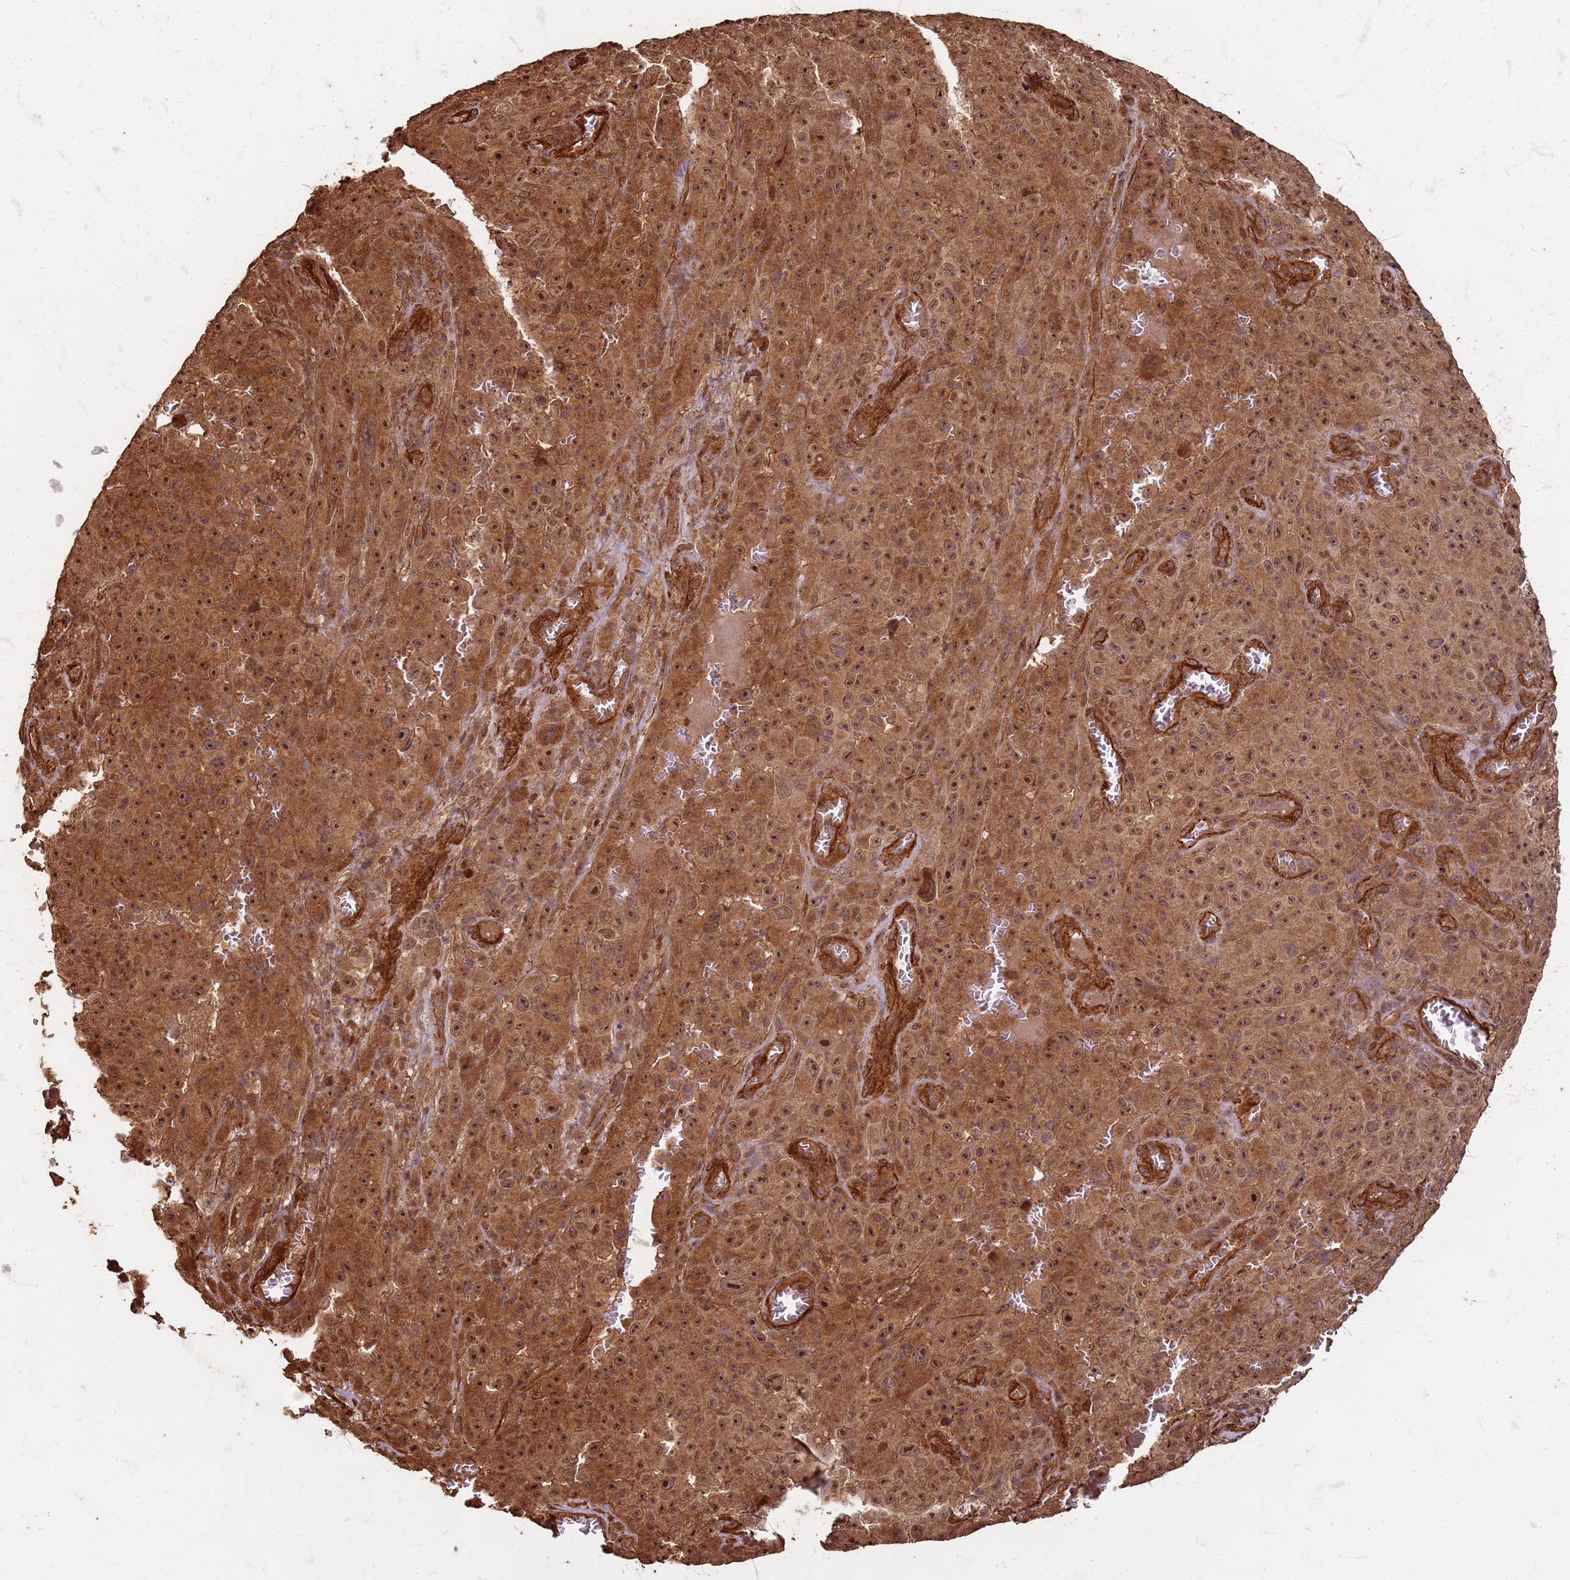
{"staining": {"intensity": "moderate", "quantity": ">75%", "location": "cytoplasmic/membranous,nuclear"}, "tissue": "melanoma", "cell_type": "Tumor cells", "image_type": "cancer", "snomed": [{"axis": "morphology", "description": "Malignant melanoma, NOS"}, {"axis": "topography", "description": "Skin"}], "caption": "Moderate cytoplasmic/membranous and nuclear expression is appreciated in about >75% of tumor cells in malignant melanoma.", "gene": "KIF26A", "patient": {"sex": "female", "age": 82}}